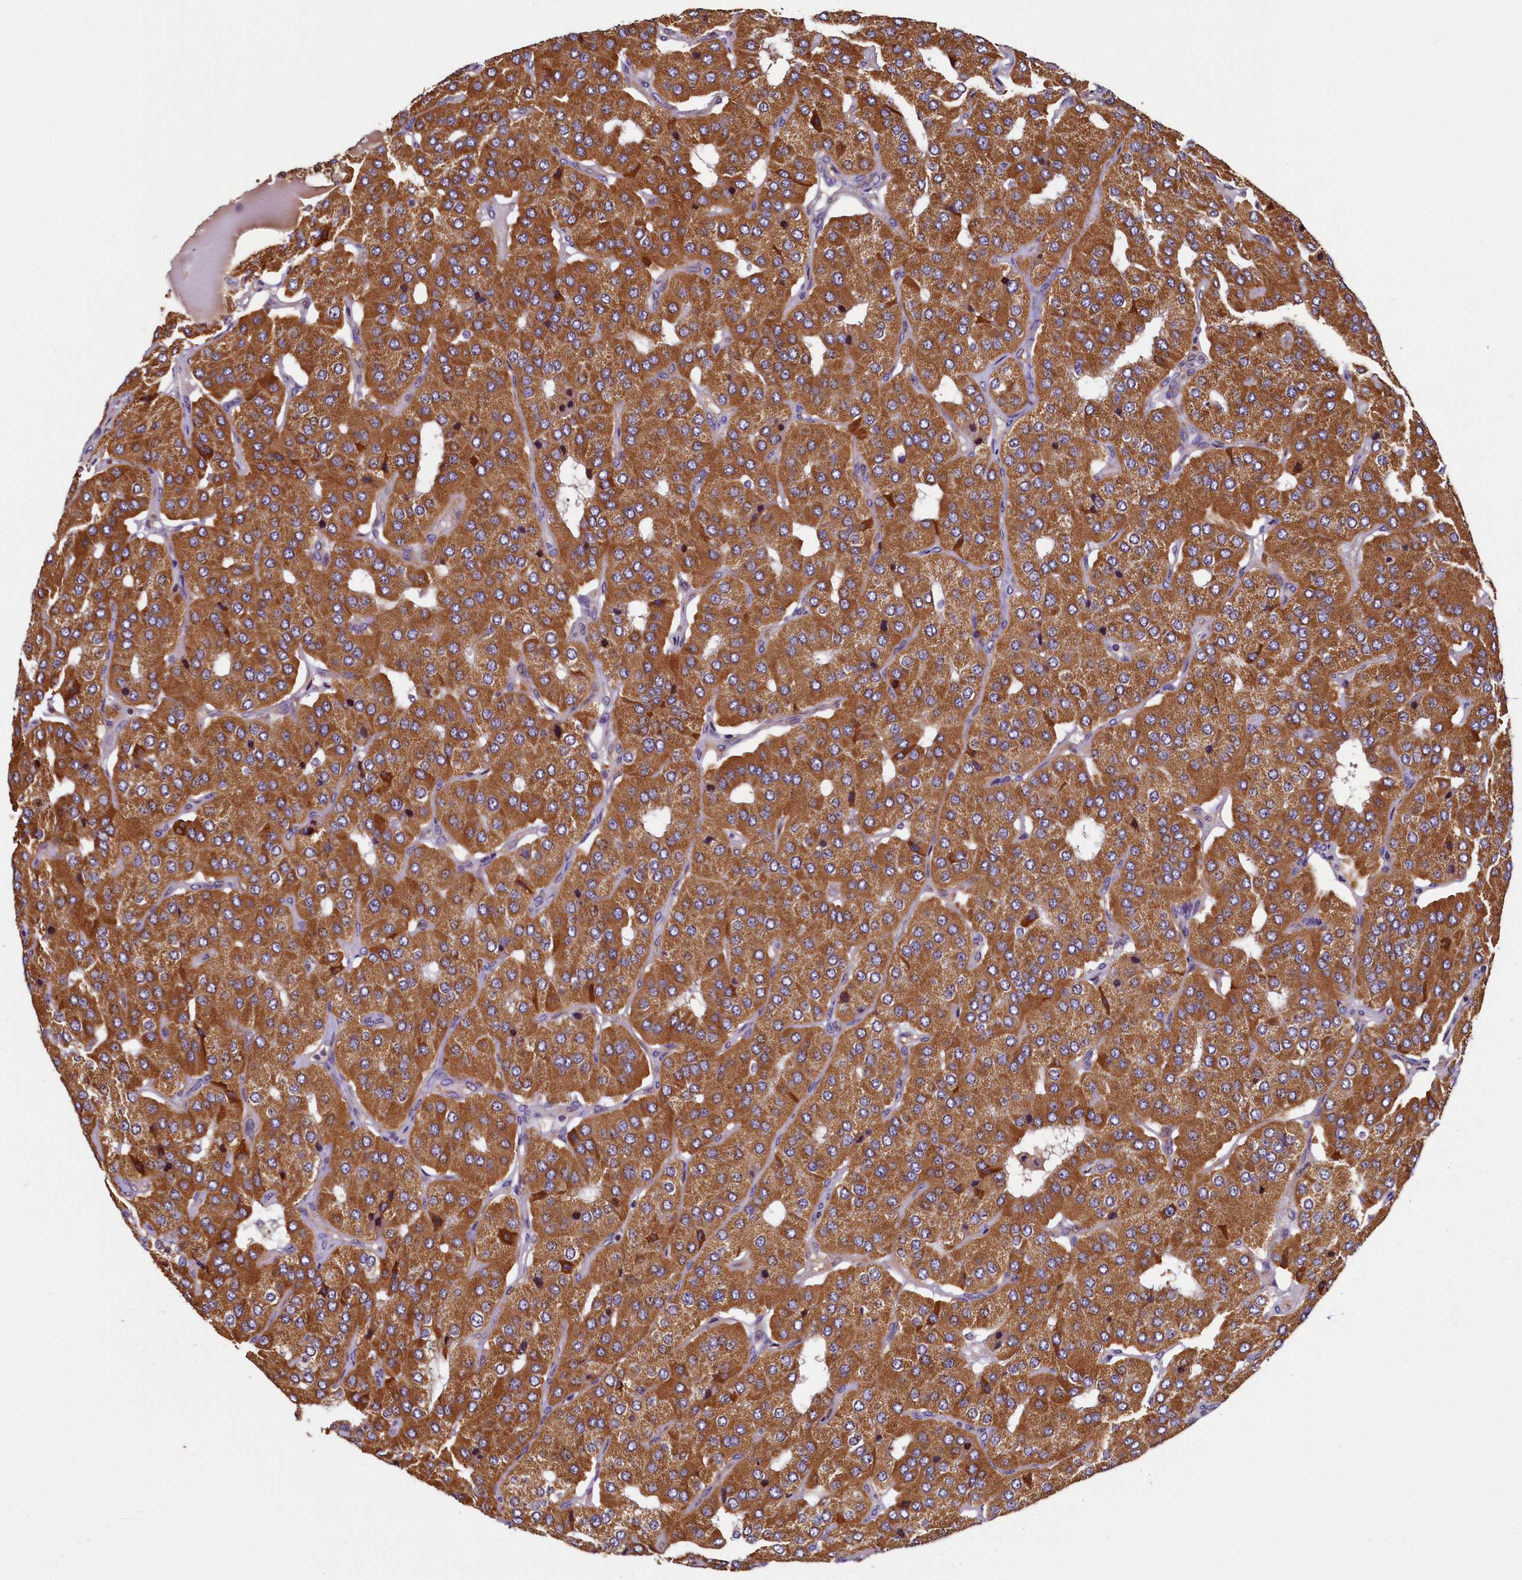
{"staining": {"intensity": "moderate", "quantity": ">75%", "location": "cytoplasmic/membranous"}, "tissue": "parathyroid gland", "cell_type": "Glandular cells", "image_type": "normal", "snomed": [{"axis": "morphology", "description": "Normal tissue, NOS"}, {"axis": "morphology", "description": "Adenoma, NOS"}, {"axis": "topography", "description": "Parathyroid gland"}], "caption": "A high-resolution histopathology image shows IHC staining of benign parathyroid gland, which demonstrates moderate cytoplasmic/membranous positivity in approximately >75% of glandular cells.", "gene": "NCKAP5L", "patient": {"sex": "female", "age": 86}}